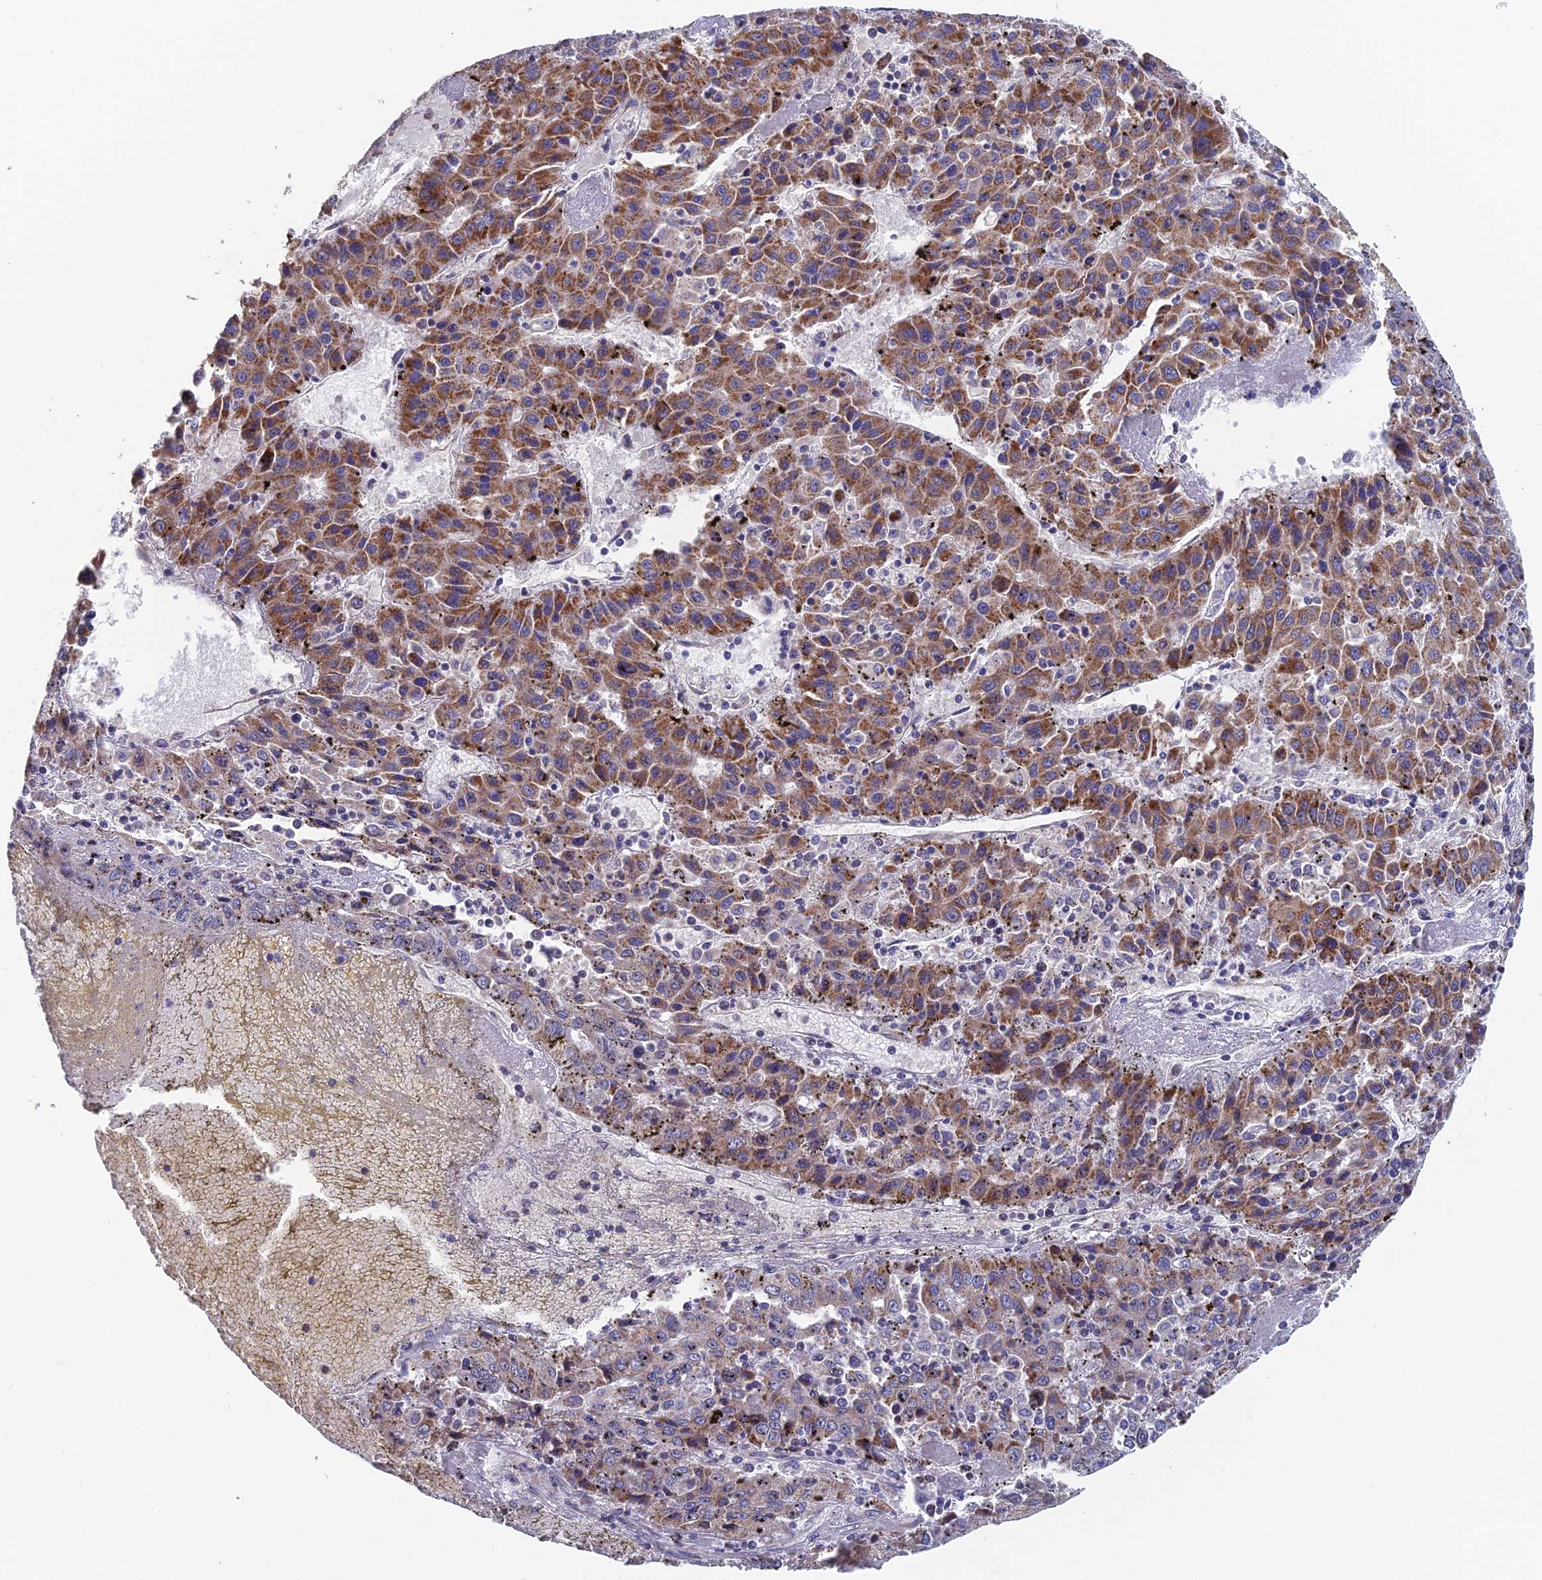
{"staining": {"intensity": "moderate", "quantity": "25%-75%", "location": "cytoplasmic/membranous"}, "tissue": "liver cancer", "cell_type": "Tumor cells", "image_type": "cancer", "snomed": [{"axis": "morphology", "description": "Carcinoma, Hepatocellular, NOS"}, {"axis": "topography", "description": "Liver"}], "caption": "Immunohistochemical staining of liver cancer shows medium levels of moderate cytoplasmic/membranous protein positivity in approximately 25%-75% of tumor cells.", "gene": "ECSIT", "patient": {"sex": "female", "age": 53}}